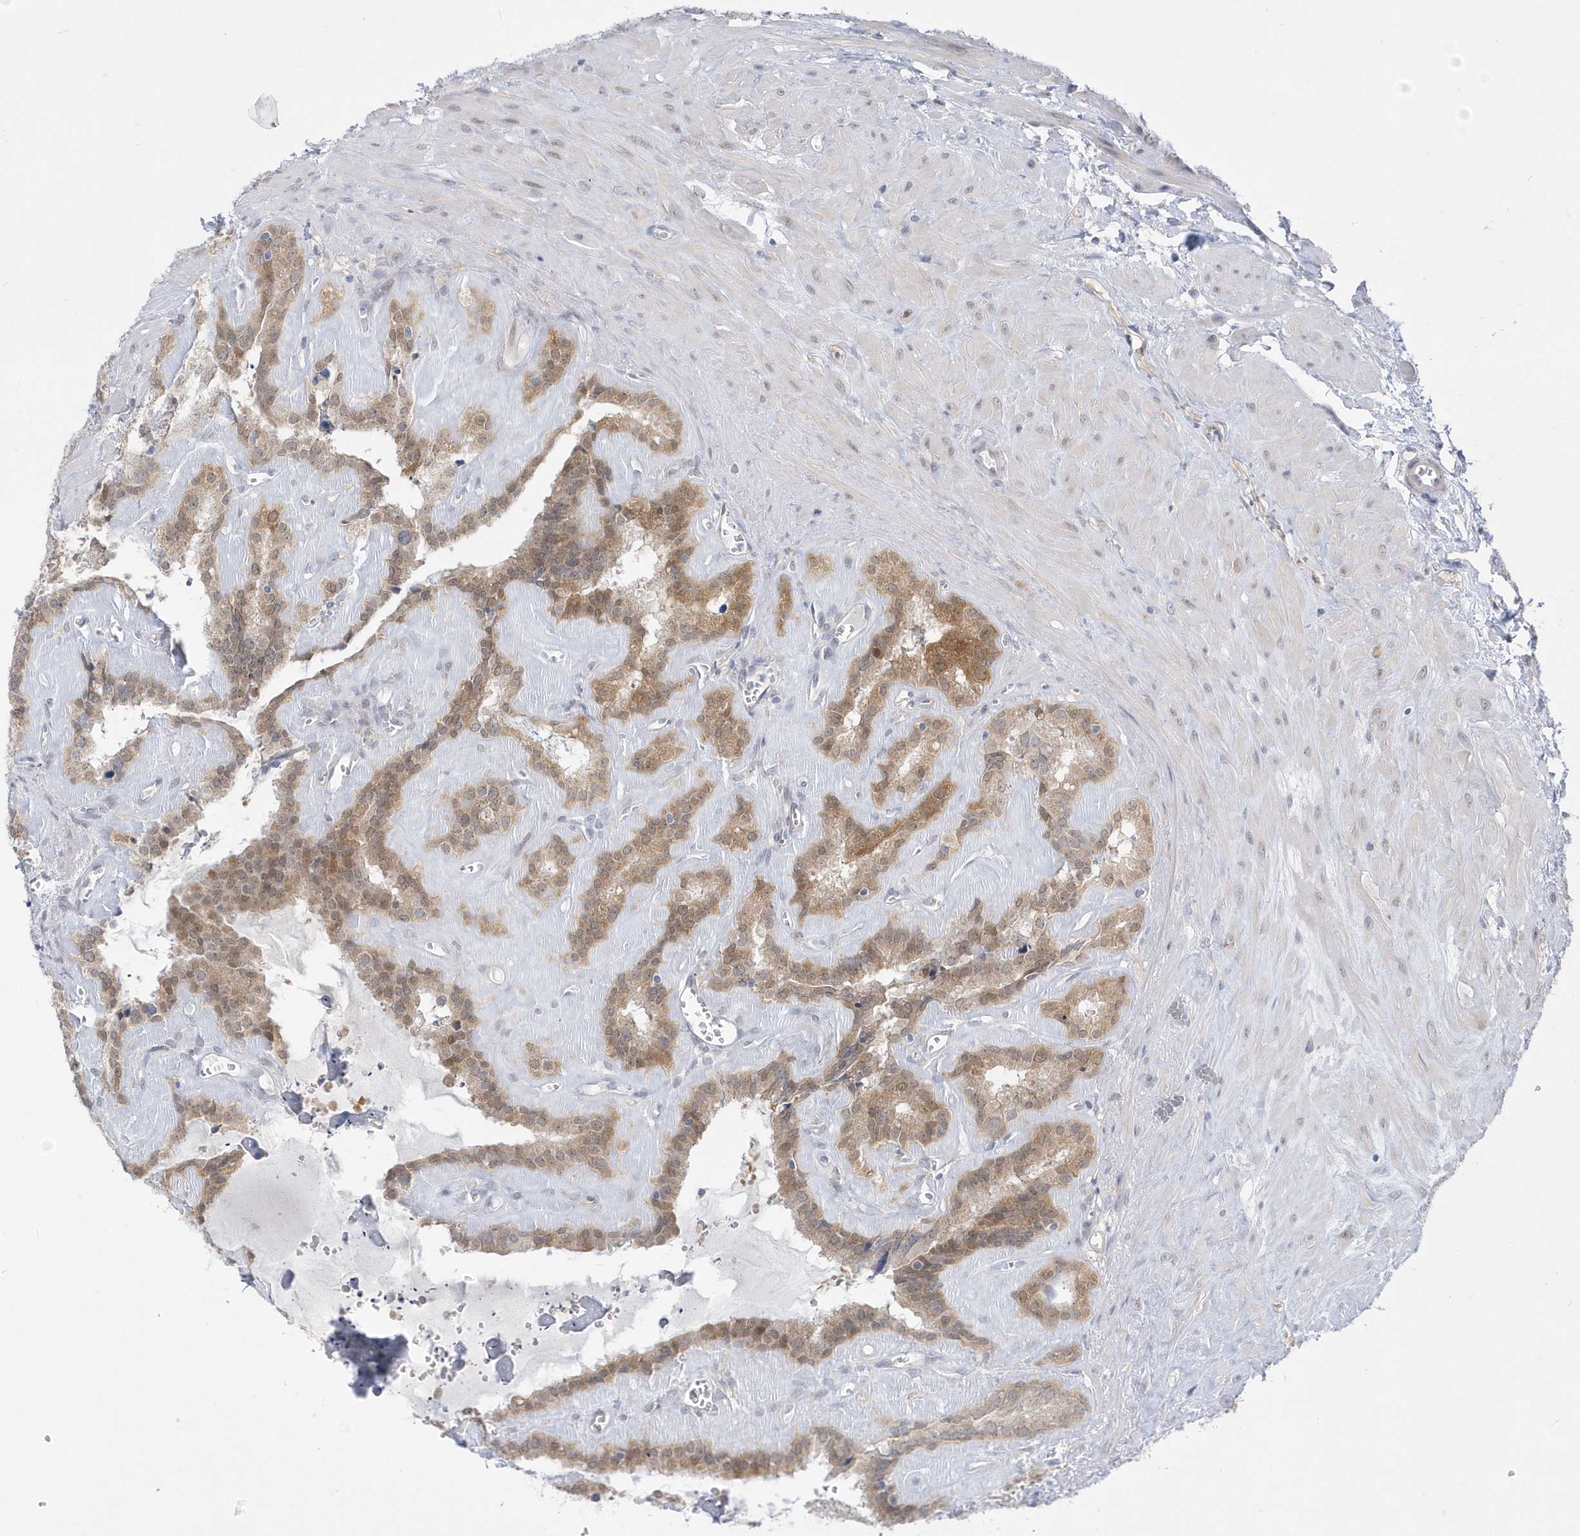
{"staining": {"intensity": "moderate", "quantity": ">75%", "location": "cytoplasmic/membranous"}, "tissue": "seminal vesicle", "cell_type": "Glandular cells", "image_type": "normal", "snomed": [{"axis": "morphology", "description": "Normal tissue, NOS"}, {"axis": "topography", "description": "Prostate"}, {"axis": "topography", "description": "Seminal veicle"}], "caption": "Unremarkable seminal vesicle was stained to show a protein in brown. There is medium levels of moderate cytoplasmic/membranous positivity in approximately >75% of glandular cells.", "gene": "PCBD1", "patient": {"sex": "male", "age": 59}}